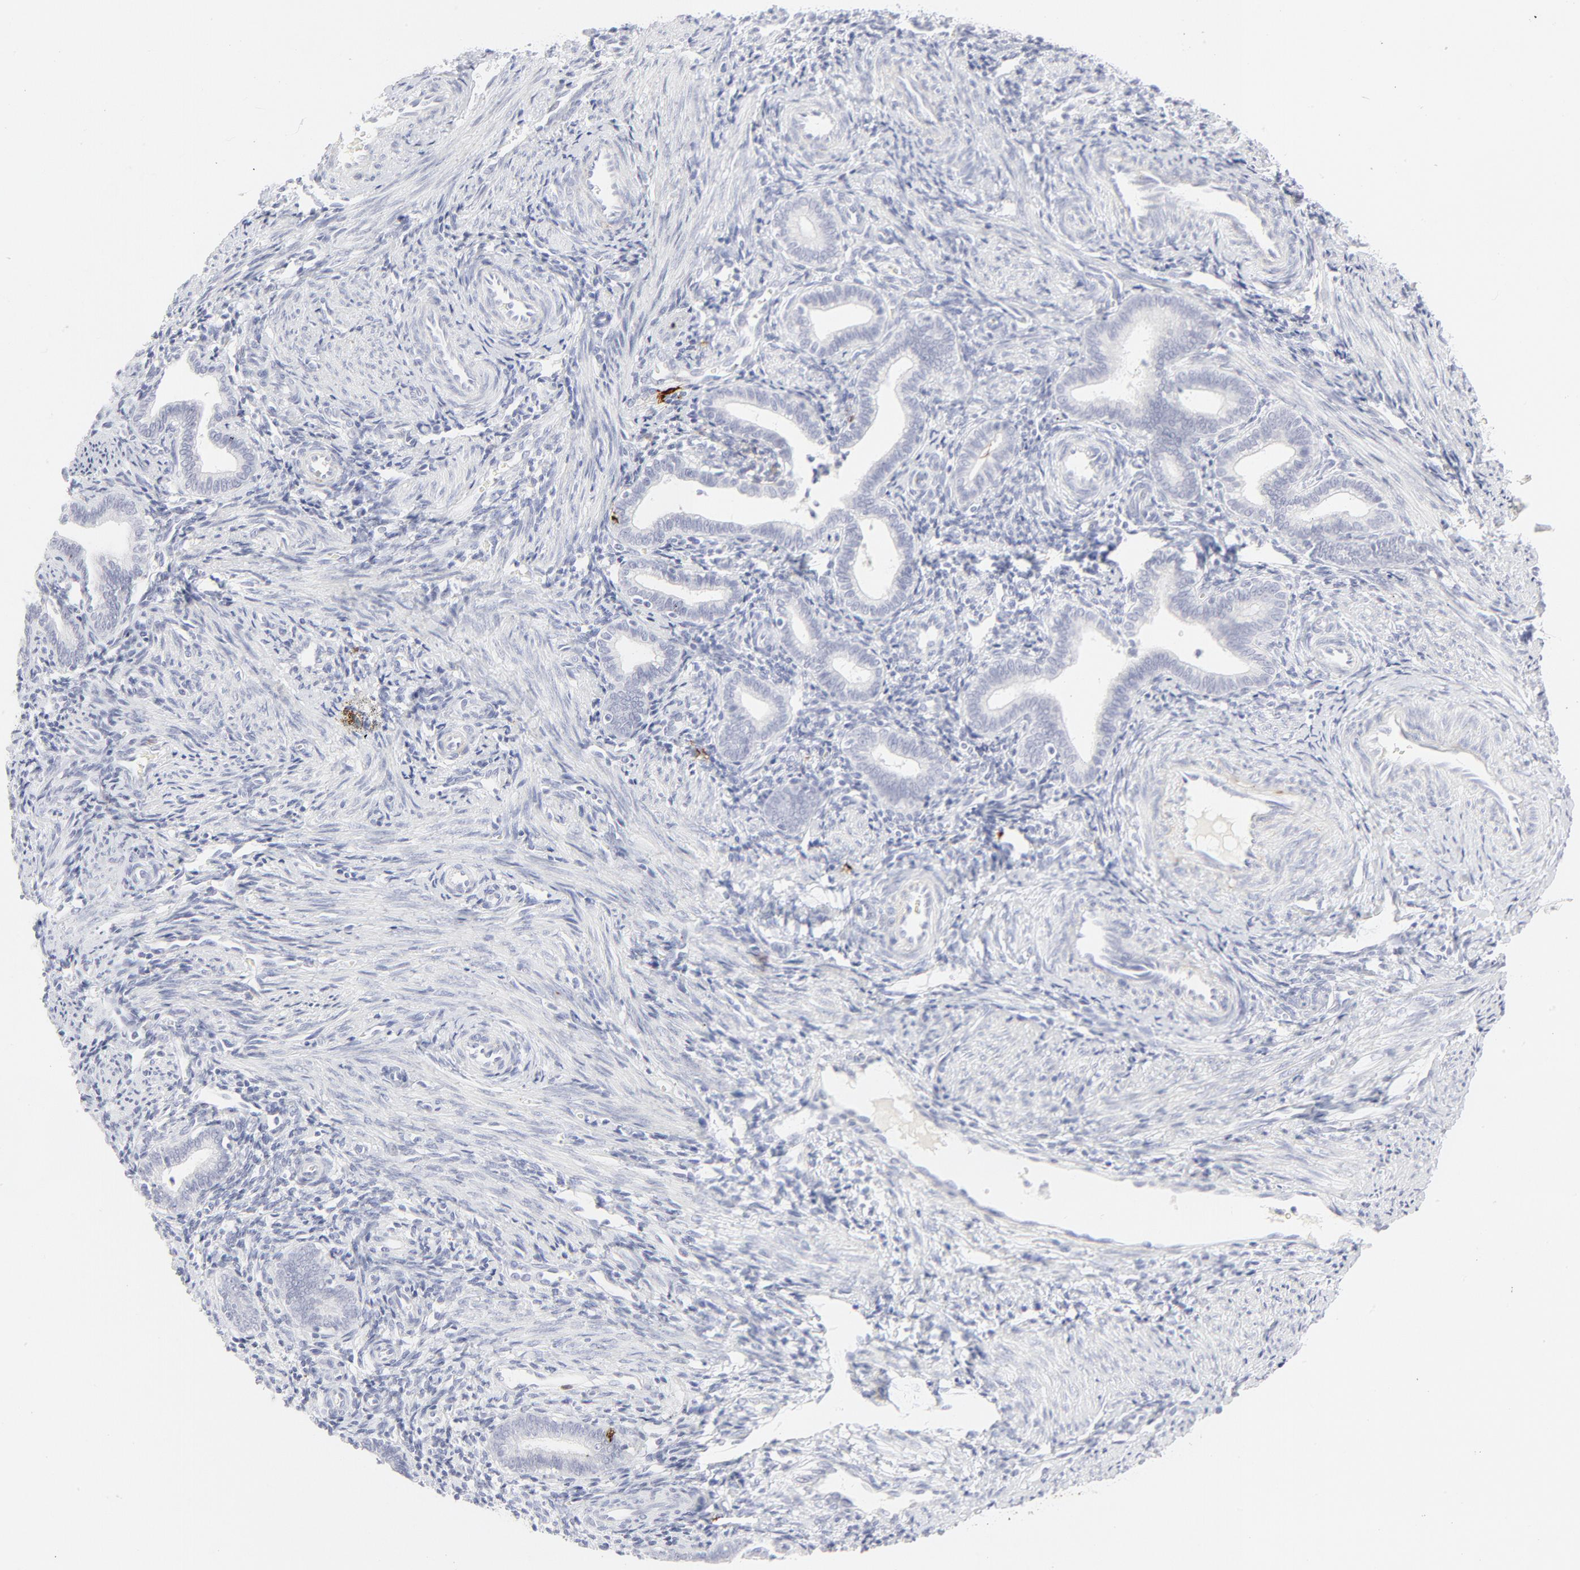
{"staining": {"intensity": "moderate", "quantity": "<25%", "location": "cytoplasmic/membranous"}, "tissue": "endometrium", "cell_type": "Cells in endometrial stroma", "image_type": "normal", "snomed": [{"axis": "morphology", "description": "Normal tissue, NOS"}, {"axis": "topography", "description": "Uterus"}, {"axis": "topography", "description": "Endometrium"}], "caption": "Cells in endometrial stroma display low levels of moderate cytoplasmic/membranous staining in approximately <25% of cells in normal endometrium. (DAB (3,3'-diaminobenzidine) IHC, brown staining for protein, blue staining for nuclei).", "gene": "CCR7", "patient": {"sex": "female", "age": 33}}